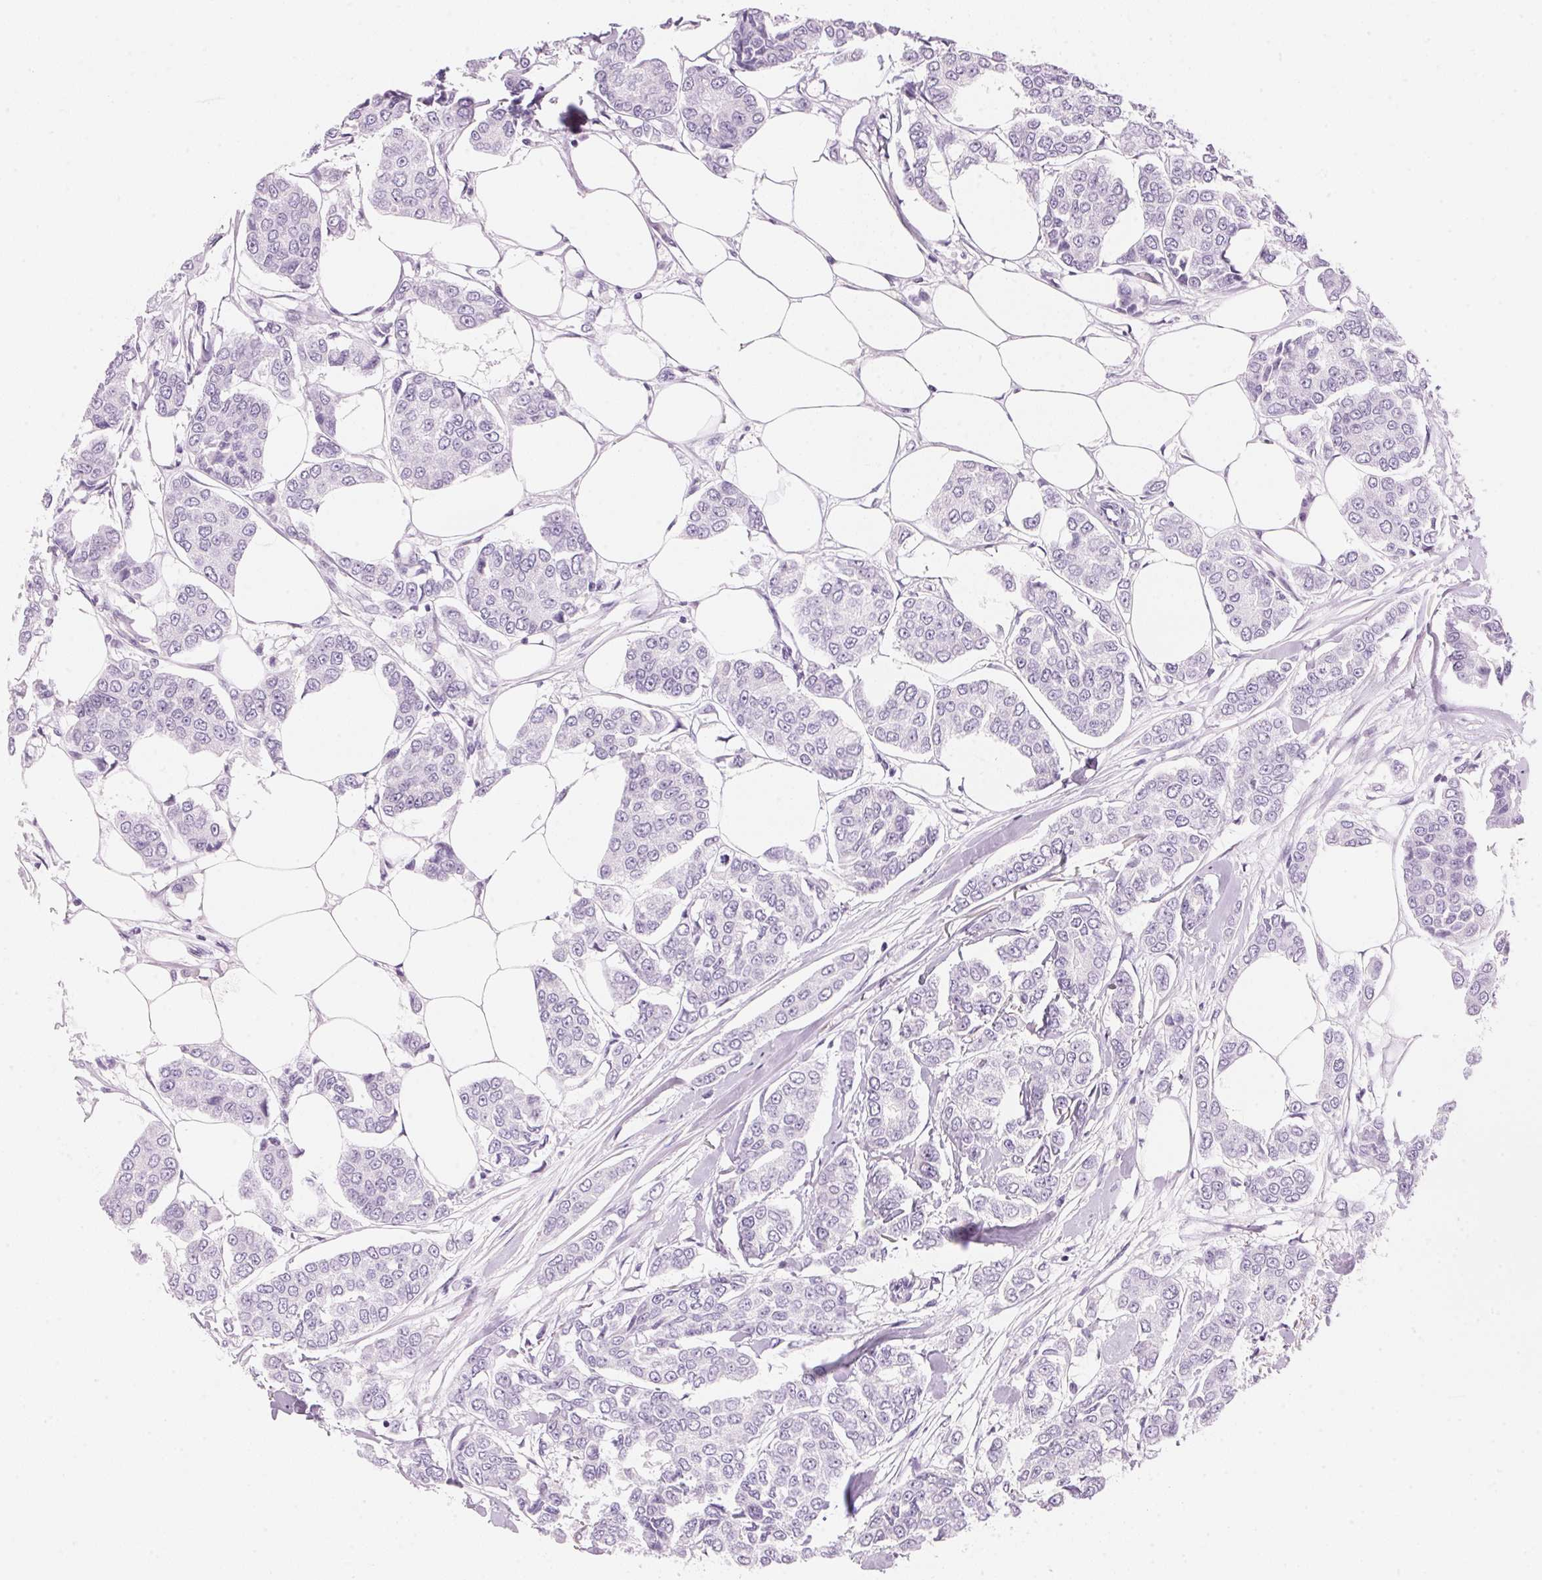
{"staining": {"intensity": "negative", "quantity": "none", "location": "none"}, "tissue": "breast cancer", "cell_type": "Tumor cells", "image_type": "cancer", "snomed": [{"axis": "morphology", "description": "Duct carcinoma"}, {"axis": "topography", "description": "Breast"}], "caption": "Immunohistochemistry (IHC) photomicrograph of human infiltrating ductal carcinoma (breast) stained for a protein (brown), which shows no staining in tumor cells.", "gene": "HOXB13", "patient": {"sex": "female", "age": 94}}